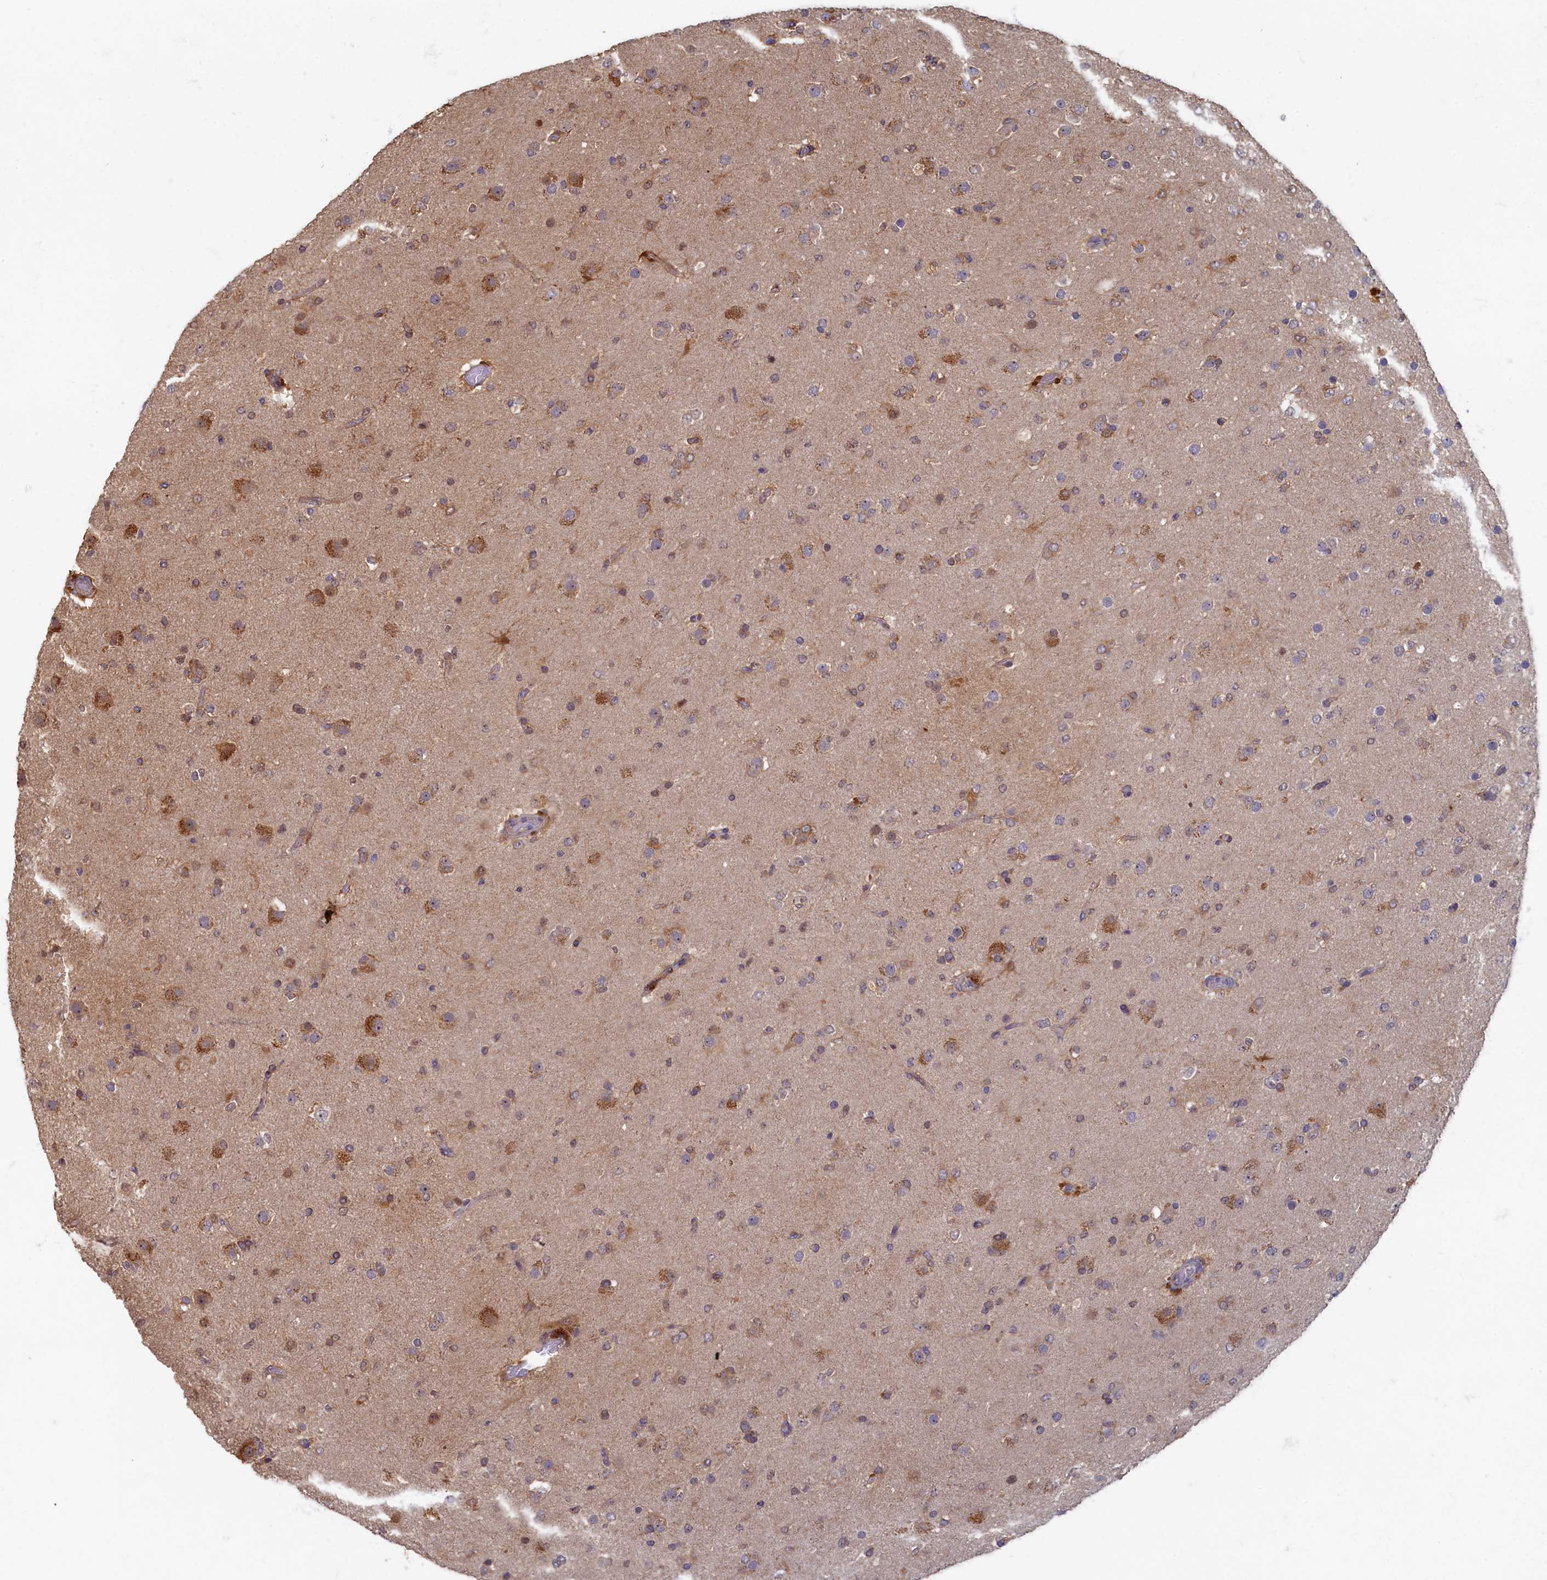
{"staining": {"intensity": "weak", "quantity": "<25%", "location": "nuclear"}, "tissue": "glioma", "cell_type": "Tumor cells", "image_type": "cancer", "snomed": [{"axis": "morphology", "description": "Glioma, malignant, Low grade"}, {"axis": "topography", "description": "Brain"}], "caption": "High magnification brightfield microscopy of glioma stained with DAB (brown) and counterstained with hematoxylin (blue): tumor cells show no significant expression. (Brightfield microscopy of DAB immunohistochemistry at high magnification).", "gene": "HUNK", "patient": {"sex": "male", "age": 65}}